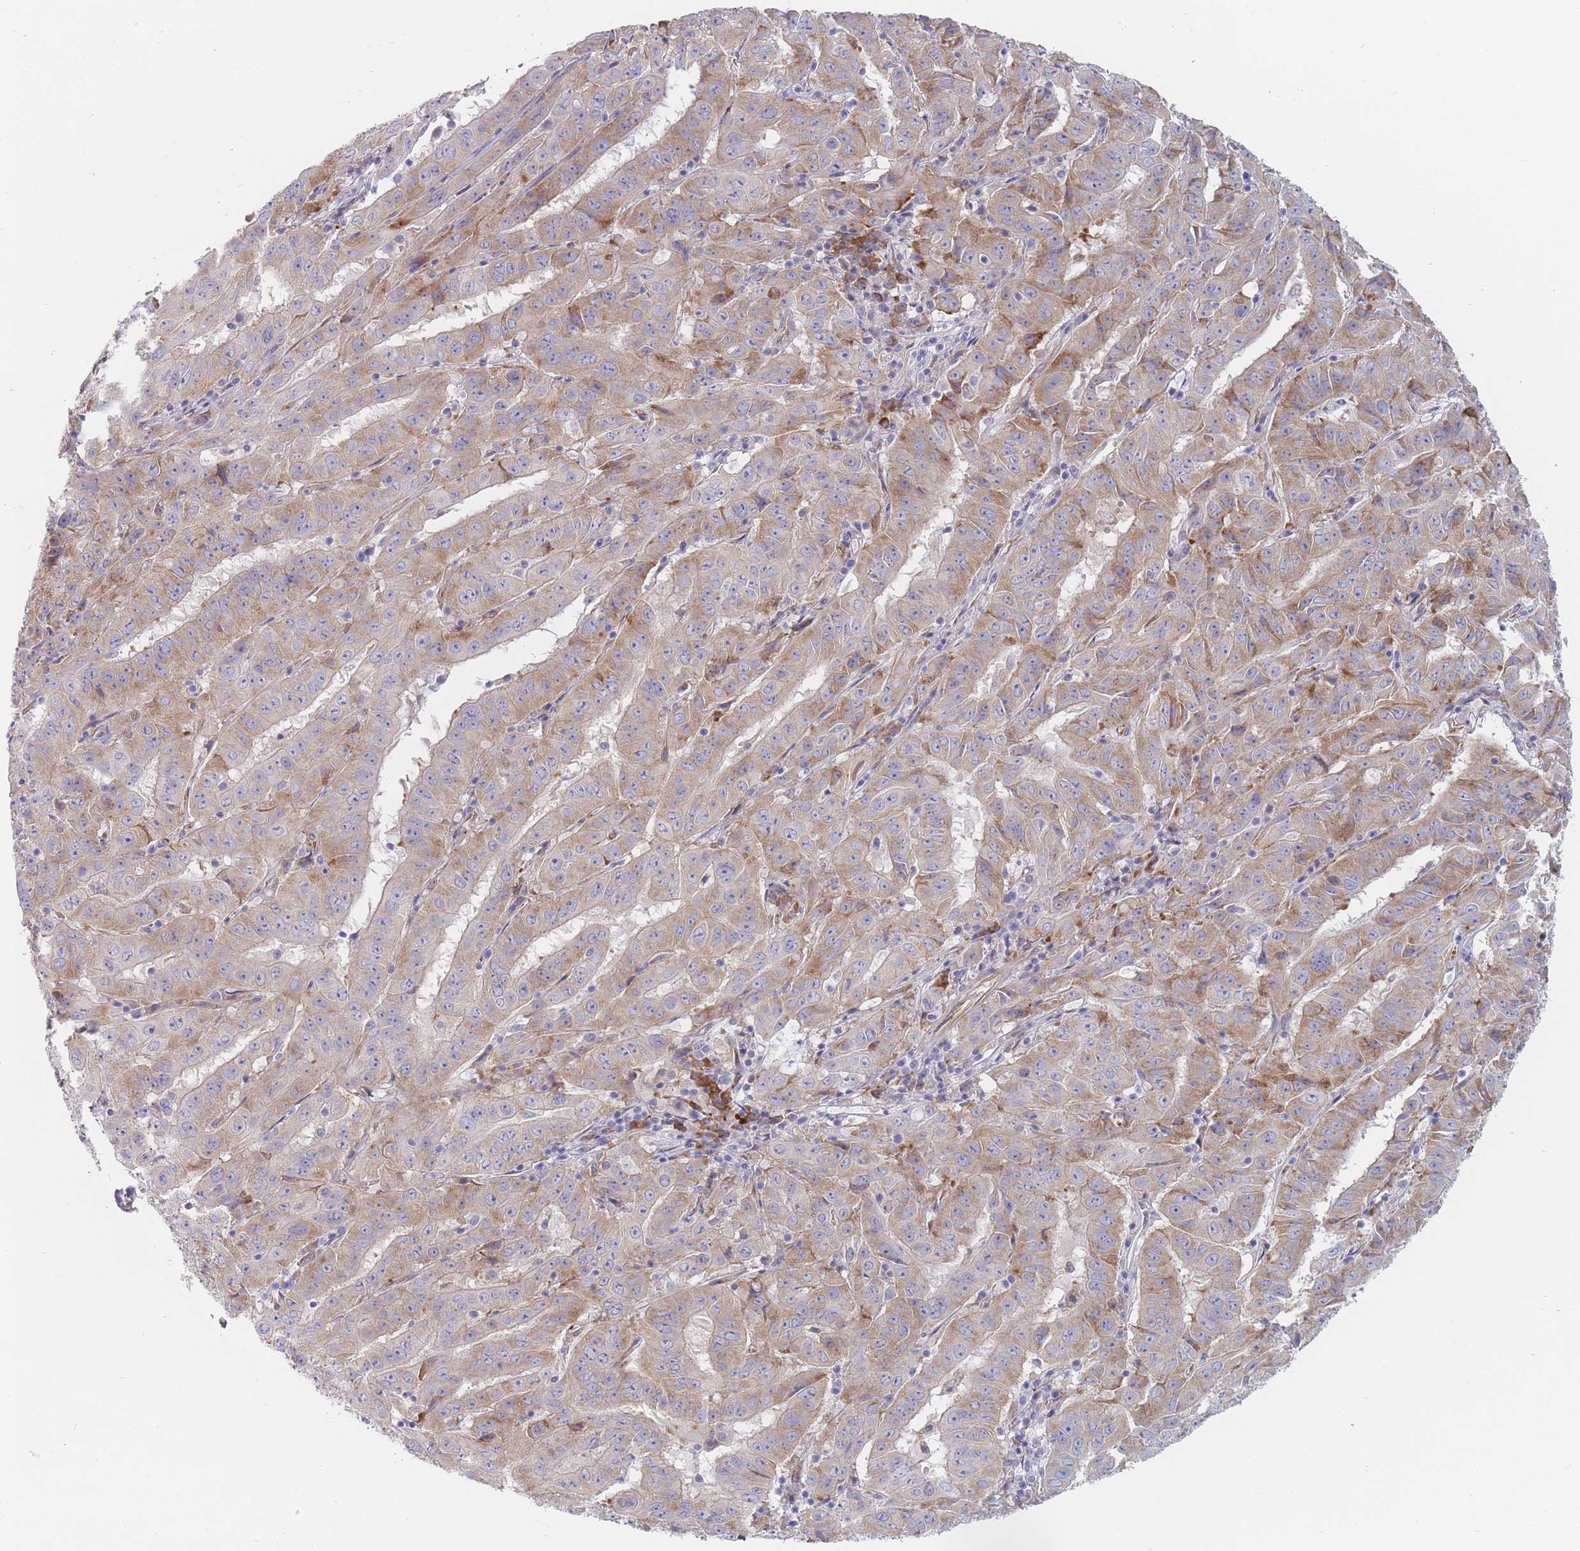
{"staining": {"intensity": "moderate", "quantity": ">75%", "location": "cytoplasmic/membranous"}, "tissue": "pancreatic cancer", "cell_type": "Tumor cells", "image_type": "cancer", "snomed": [{"axis": "morphology", "description": "Adenocarcinoma, NOS"}, {"axis": "topography", "description": "Pancreas"}], "caption": "Moderate cytoplasmic/membranous protein staining is identified in about >75% of tumor cells in pancreatic adenocarcinoma.", "gene": "ERBIN", "patient": {"sex": "male", "age": 63}}